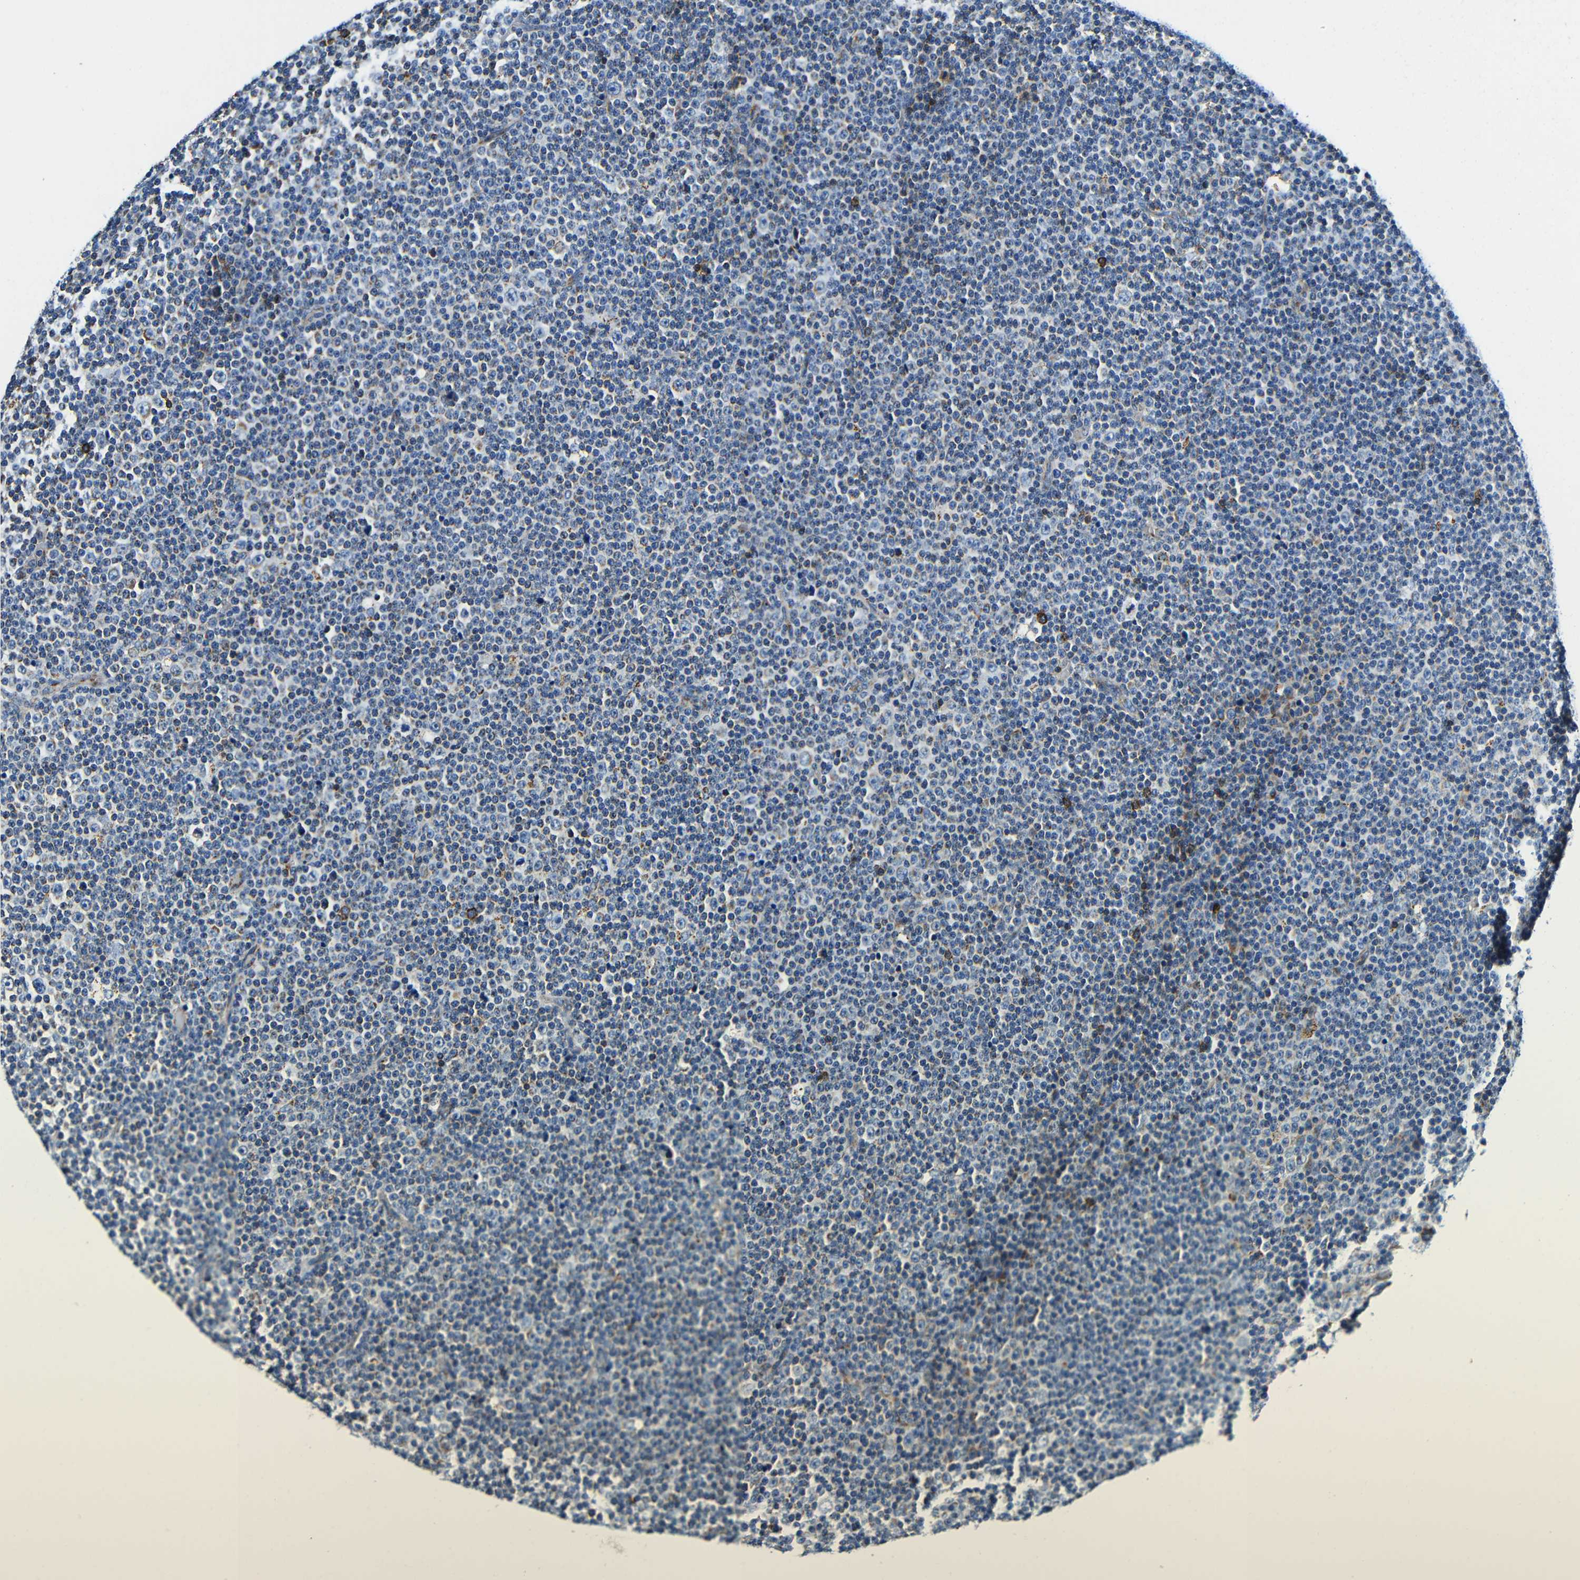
{"staining": {"intensity": "negative", "quantity": "none", "location": "none"}, "tissue": "lymphoma", "cell_type": "Tumor cells", "image_type": "cancer", "snomed": [{"axis": "morphology", "description": "Malignant lymphoma, non-Hodgkin's type, Low grade"}, {"axis": "topography", "description": "Lymph node"}], "caption": "Immunohistochemistry (IHC) histopathology image of malignant lymphoma, non-Hodgkin's type (low-grade) stained for a protein (brown), which shows no staining in tumor cells.", "gene": "GALNT18", "patient": {"sex": "female", "age": 67}}